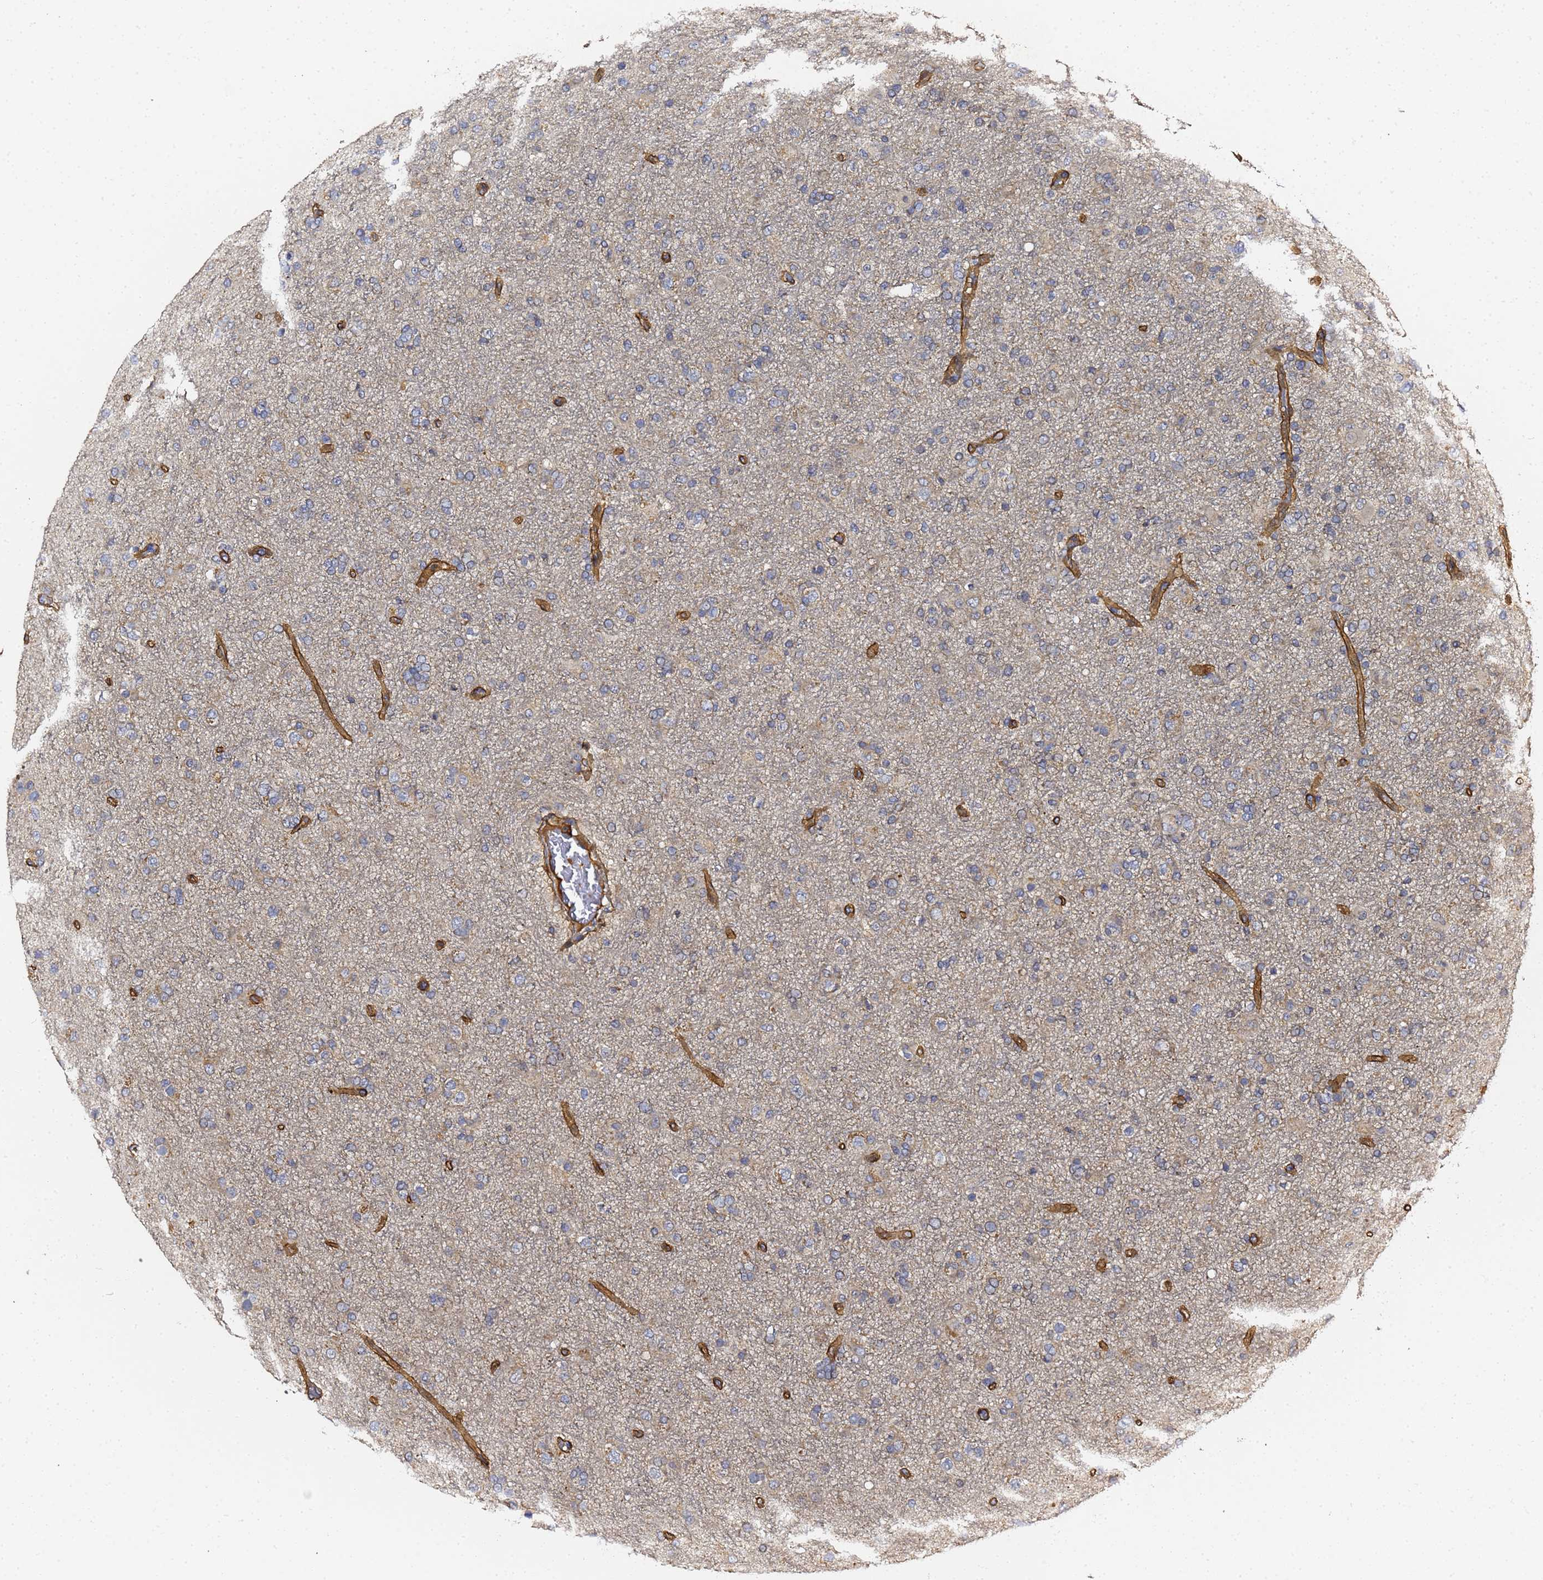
{"staining": {"intensity": "negative", "quantity": "none", "location": "none"}, "tissue": "glioma", "cell_type": "Tumor cells", "image_type": "cancer", "snomed": [{"axis": "morphology", "description": "Glioma, malignant, Low grade"}, {"axis": "topography", "description": "Brain"}], "caption": "Immunohistochemistry of glioma shows no staining in tumor cells.", "gene": "LRRC69", "patient": {"sex": "male", "age": 65}}